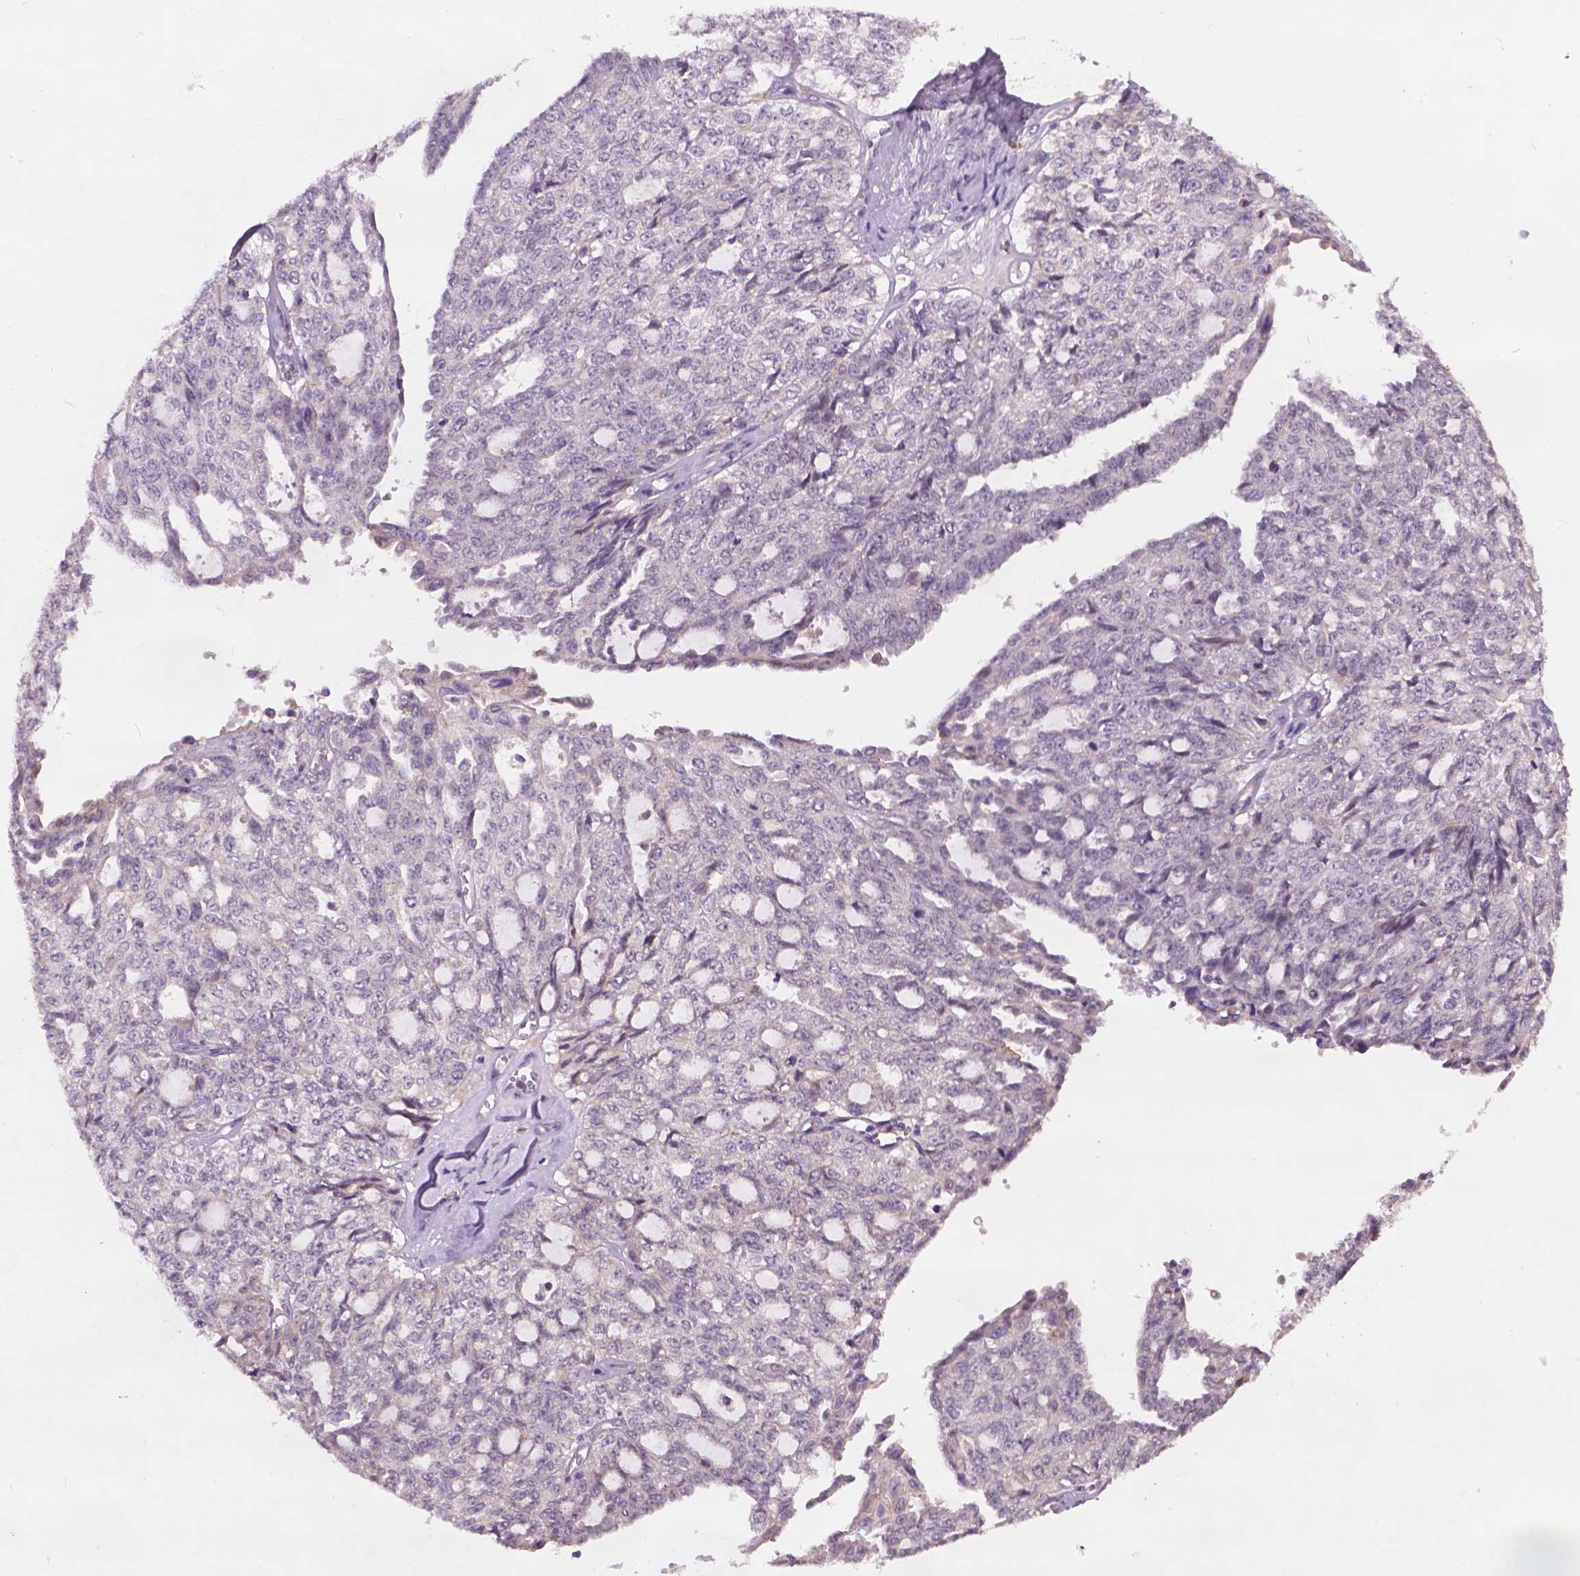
{"staining": {"intensity": "negative", "quantity": "none", "location": "none"}, "tissue": "ovarian cancer", "cell_type": "Tumor cells", "image_type": "cancer", "snomed": [{"axis": "morphology", "description": "Cystadenocarcinoma, serous, NOS"}, {"axis": "topography", "description": "Ovary"}], "caption": "Tumor cells show no significant protein expression in ovarian cancer (serous cystadenocarcinoma). (Immunohistochemistry, brightfield microscopy, high magnification).", "gene": "GXYLT2", "patient": {"sex": "female", "age": 71}}